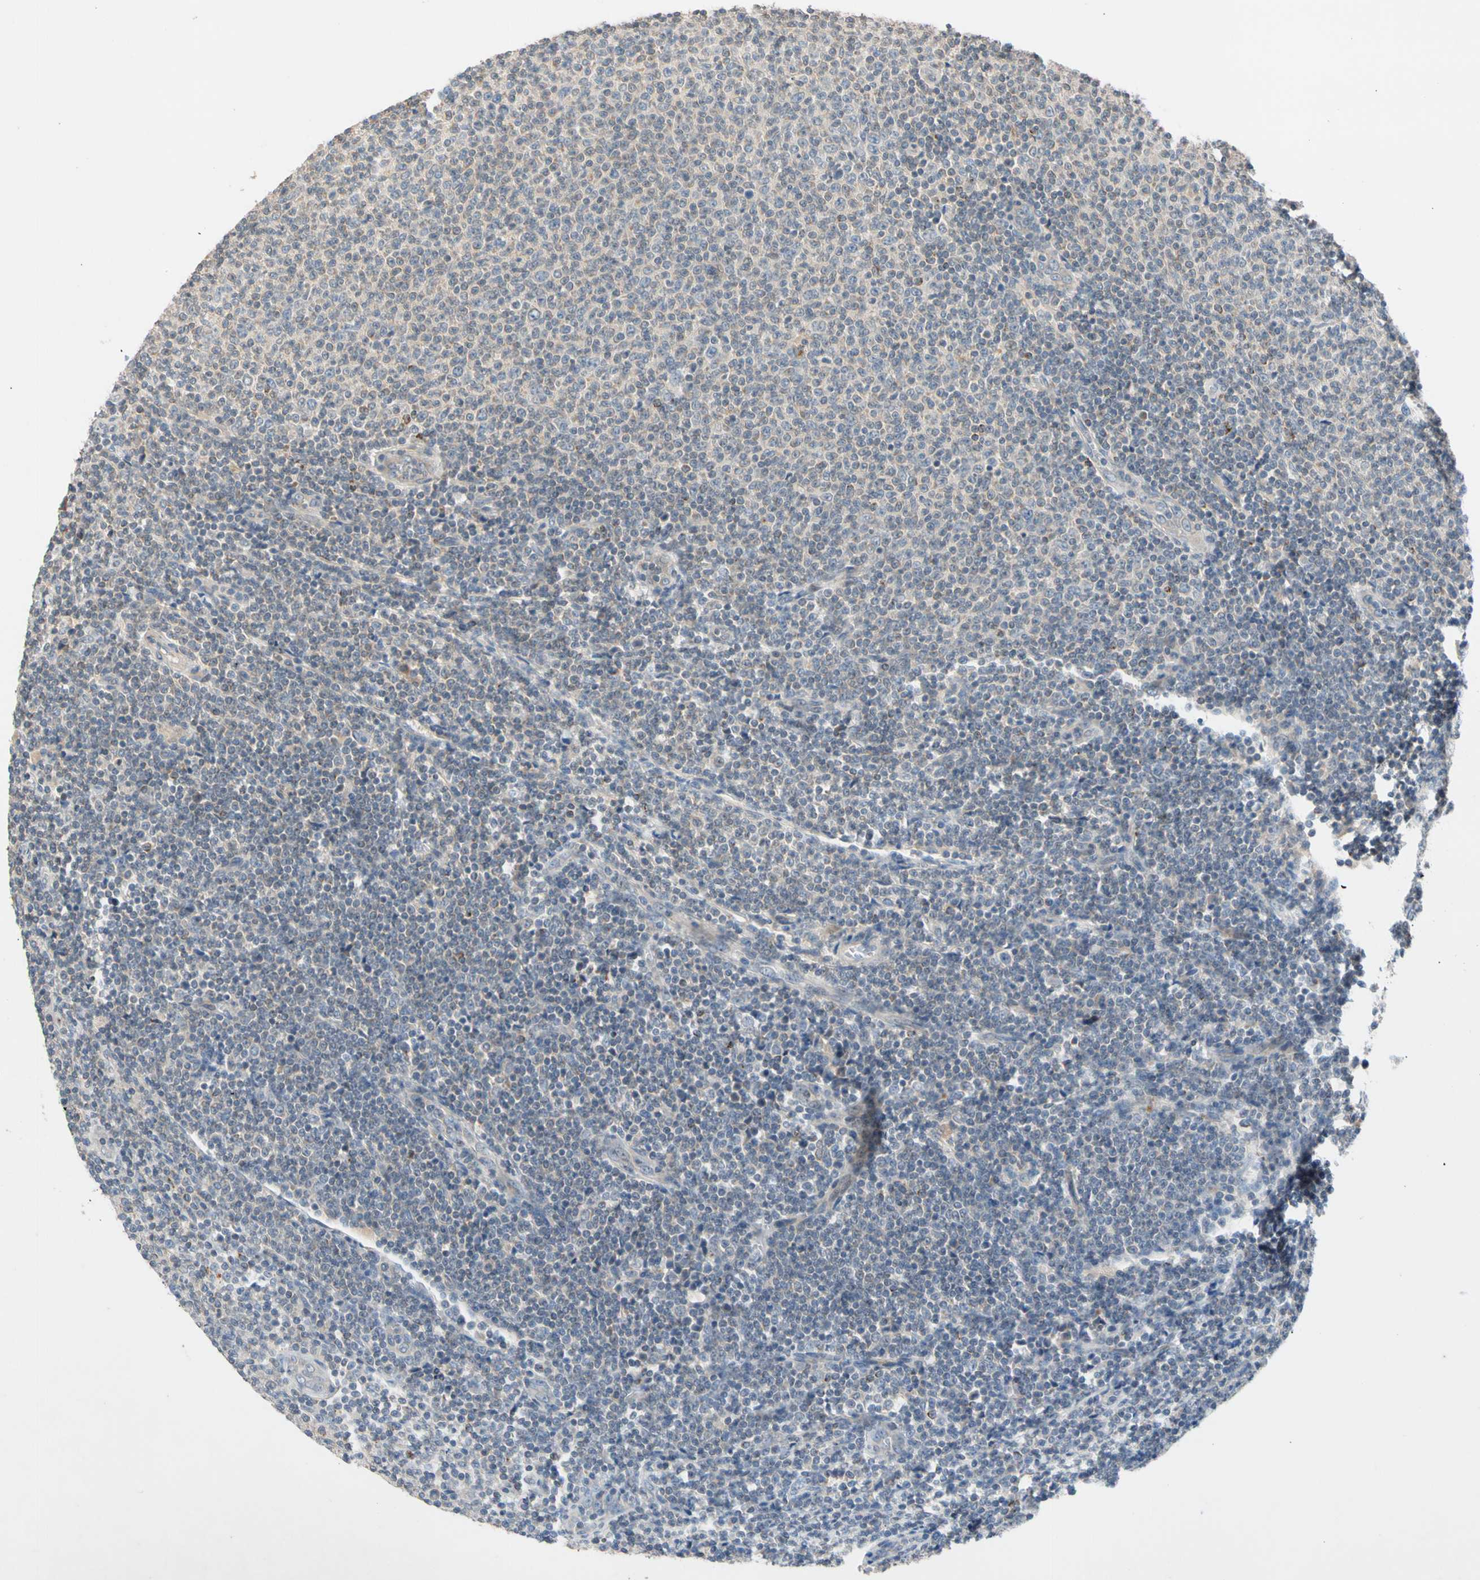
{"staining": {"intensity": "weak", "quantity": "<25%", "location": "cytoplasmic/membranous"}, "tissue": "lymphoma", "cell_type": "Tumor cells", "image_type": "cancer", "snomed": [{"axis": "morphology", "description": "Malignant lymphoma, non-Hodgkin's type, Low grade"}, {"axis": "topography", "description": "Lymph node"}], "caption": "The IHC image has no significant staining in tumor cells of lymphoma tissue.", "gene": "CNST", "patient": {"sex": "male", "age": 66}}